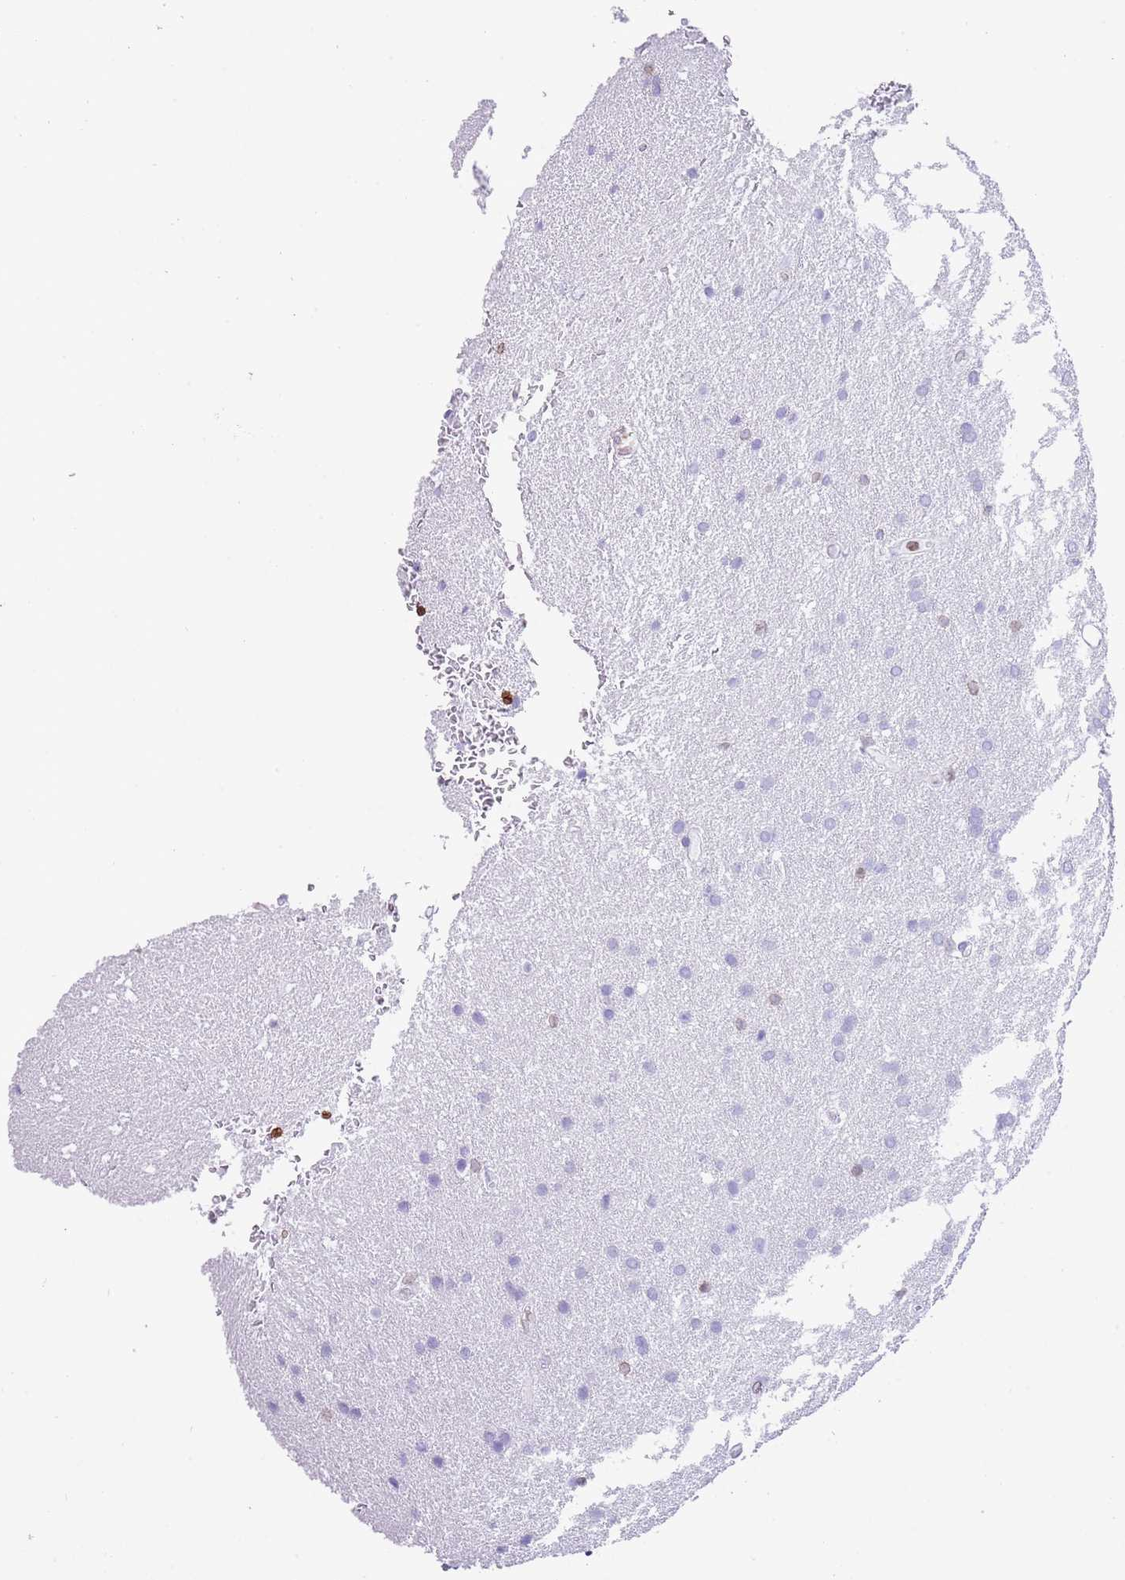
{"staining": {"intensity": "negative", "quantity": "none", "location": "none"}, "tissue": "glioma", "cell_type": "Tumor cells", "image_type": "cancer", "snomed": [{"axis": "morphology", "description": "Glioma, malignant, Low grade"}, {"axis": "topography", "description": "Brain"}], "caption": "Immunohistochemical staining of glioma reveals no significant positivity in tumor cells. (Immunohistochemistry, brightfield microscopy, high magnification).", "gene": "LBR", "patient": {"sex": "female", "age": 32}}